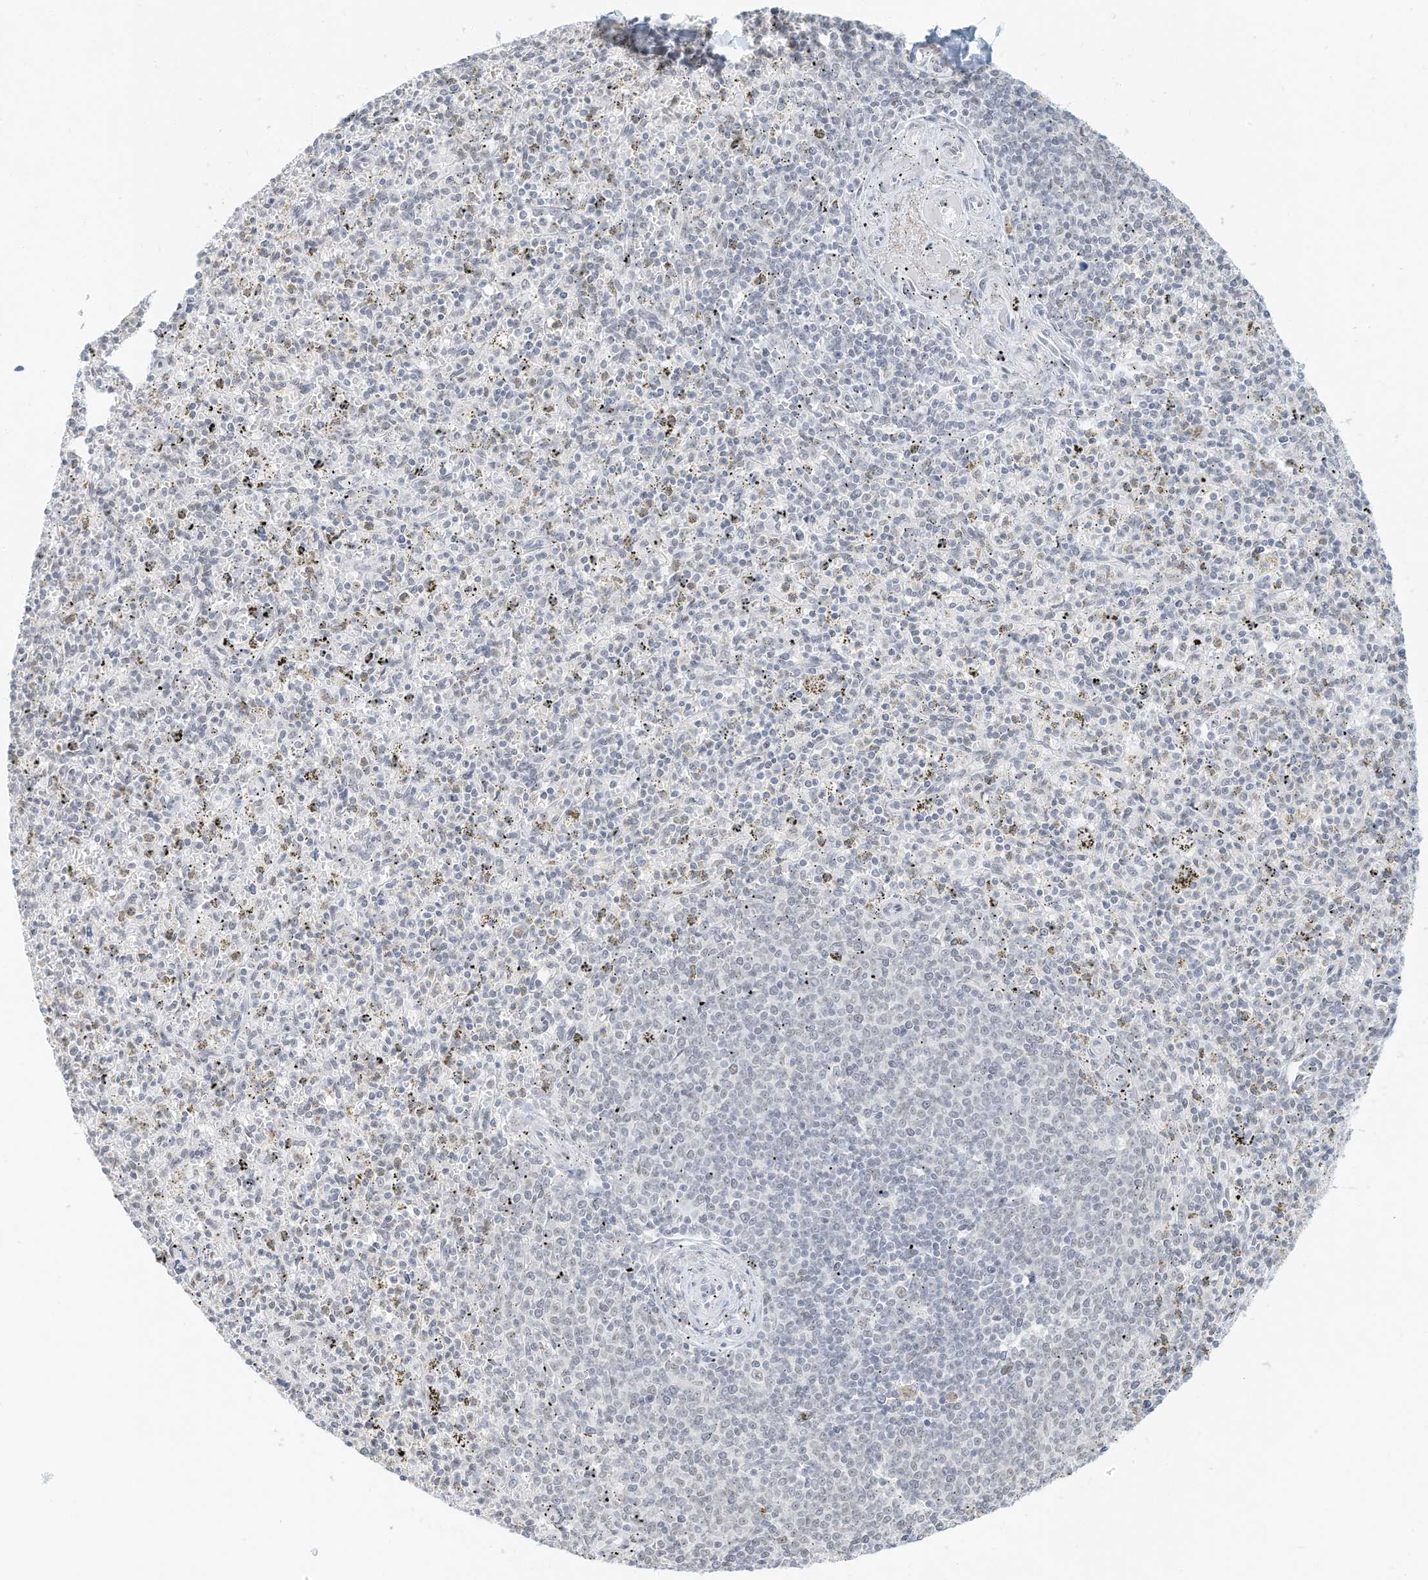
{"staining": {"intensity": "negative", "quantity": "none", "location": "none"}, "tissue": "spleen", "cell_type": "Cells in red pulp", "image_type": "normal", "snomed": [{"axis": "morphology", "description": "Normal tissue, NOS"}, {"axis": "topography", "description": "Spleen"}], "caption": "The immunohistochemistry histopathology image has no significant positivity in cells in red pulp of spleen.", "gene": "PGC", "patient": {"sex": "male", "age": 72}}